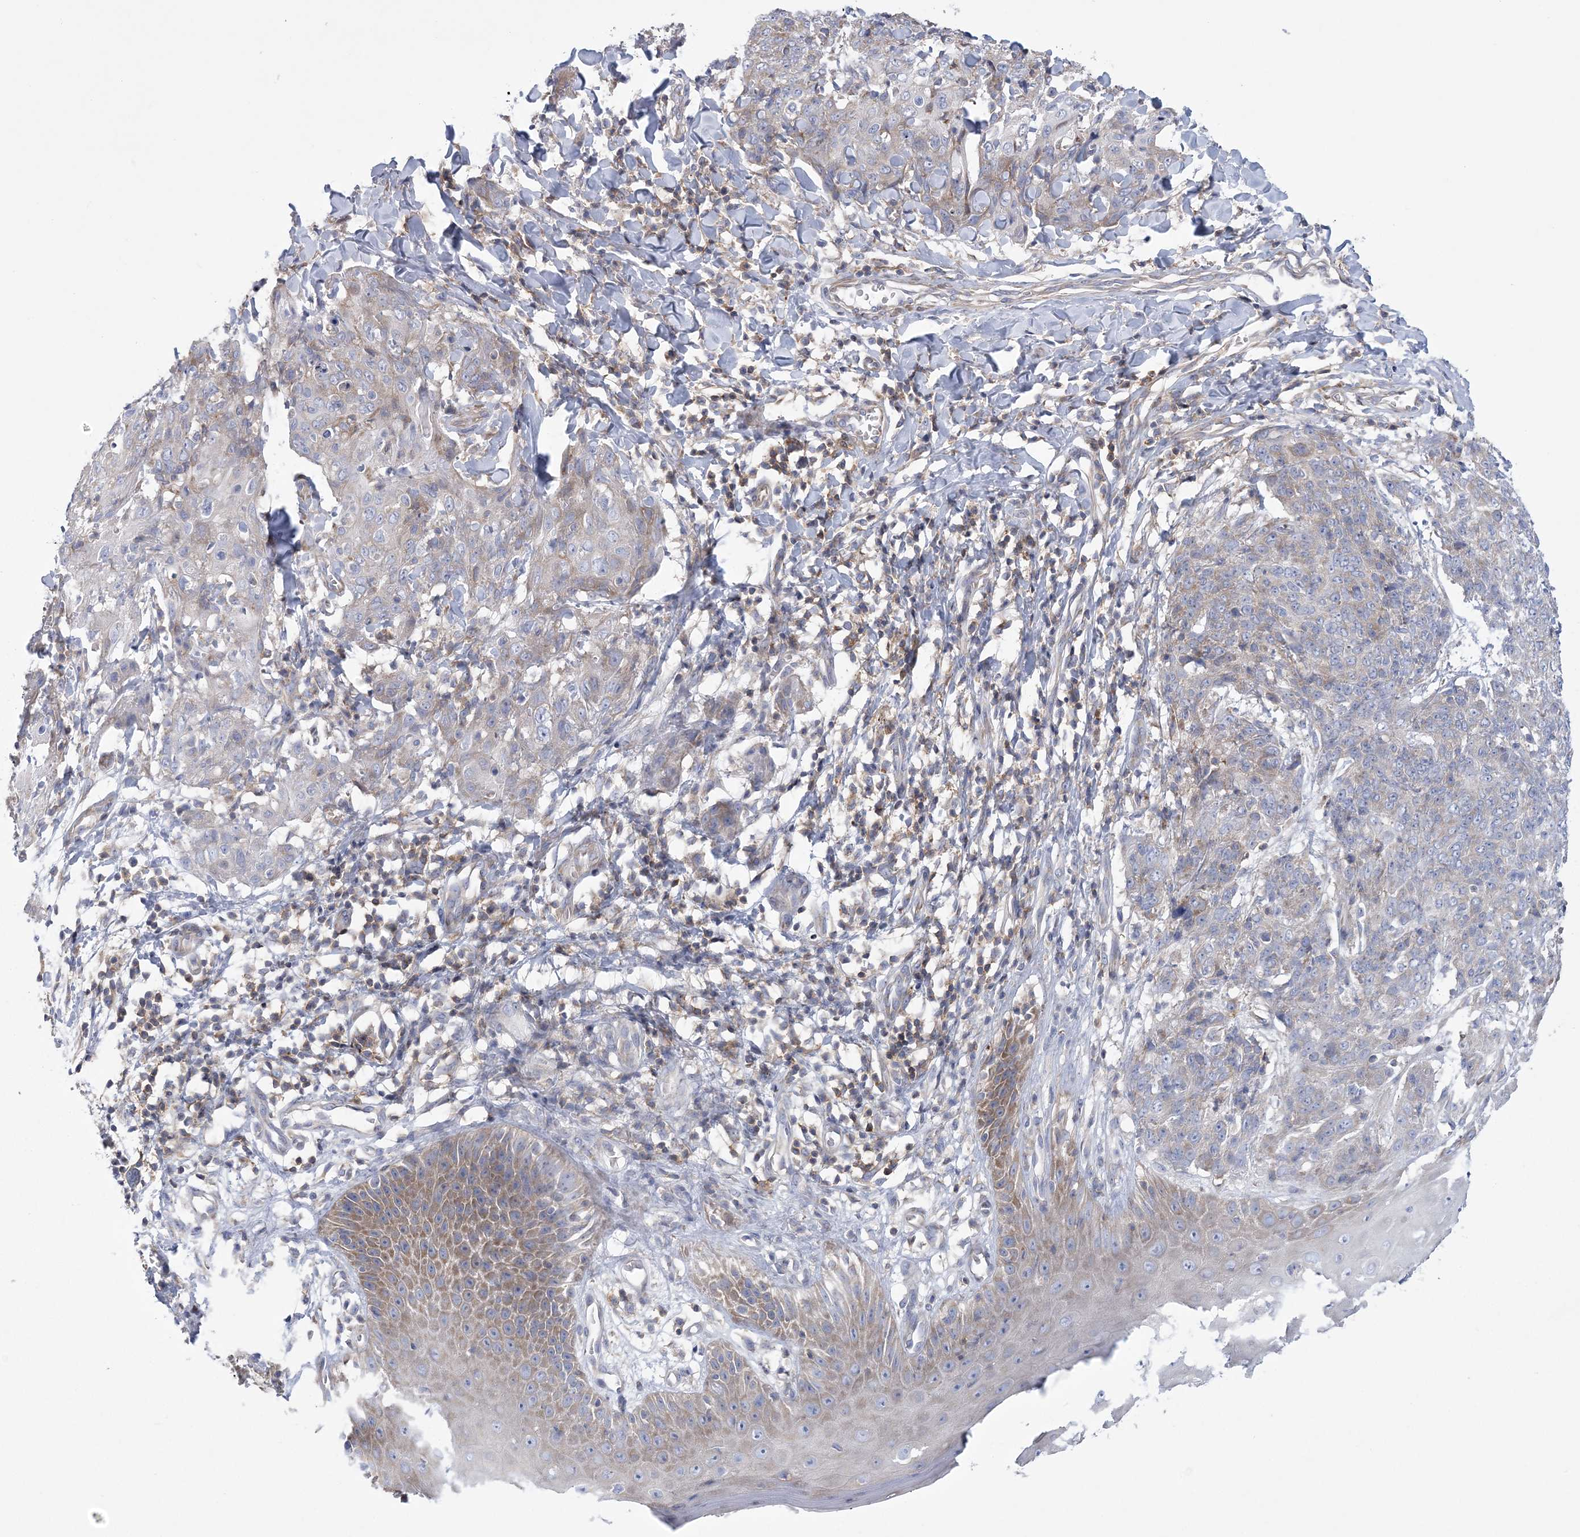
{"staining": {"intensity": "weak", "quantity": "<25%", "location": "cytoplasmic/membranous"}, "tissue": "skin cancer", "cell_type": "Tumor cells", "image_type": "cancer", "snomed": [{"axis": "morphology", "description": "Squamous cell carcinoma, NOS"}, {"axis": "topography", "description": "Skin"}, {"axis": "topography", "description": "Vulva"}], "caption": "This is a photomicrograph of IHC staining of skin cancer, which shows no expression in tumor cells.", "gene": "ARSJ", "patient": {"sex": "female", "age": 85}}